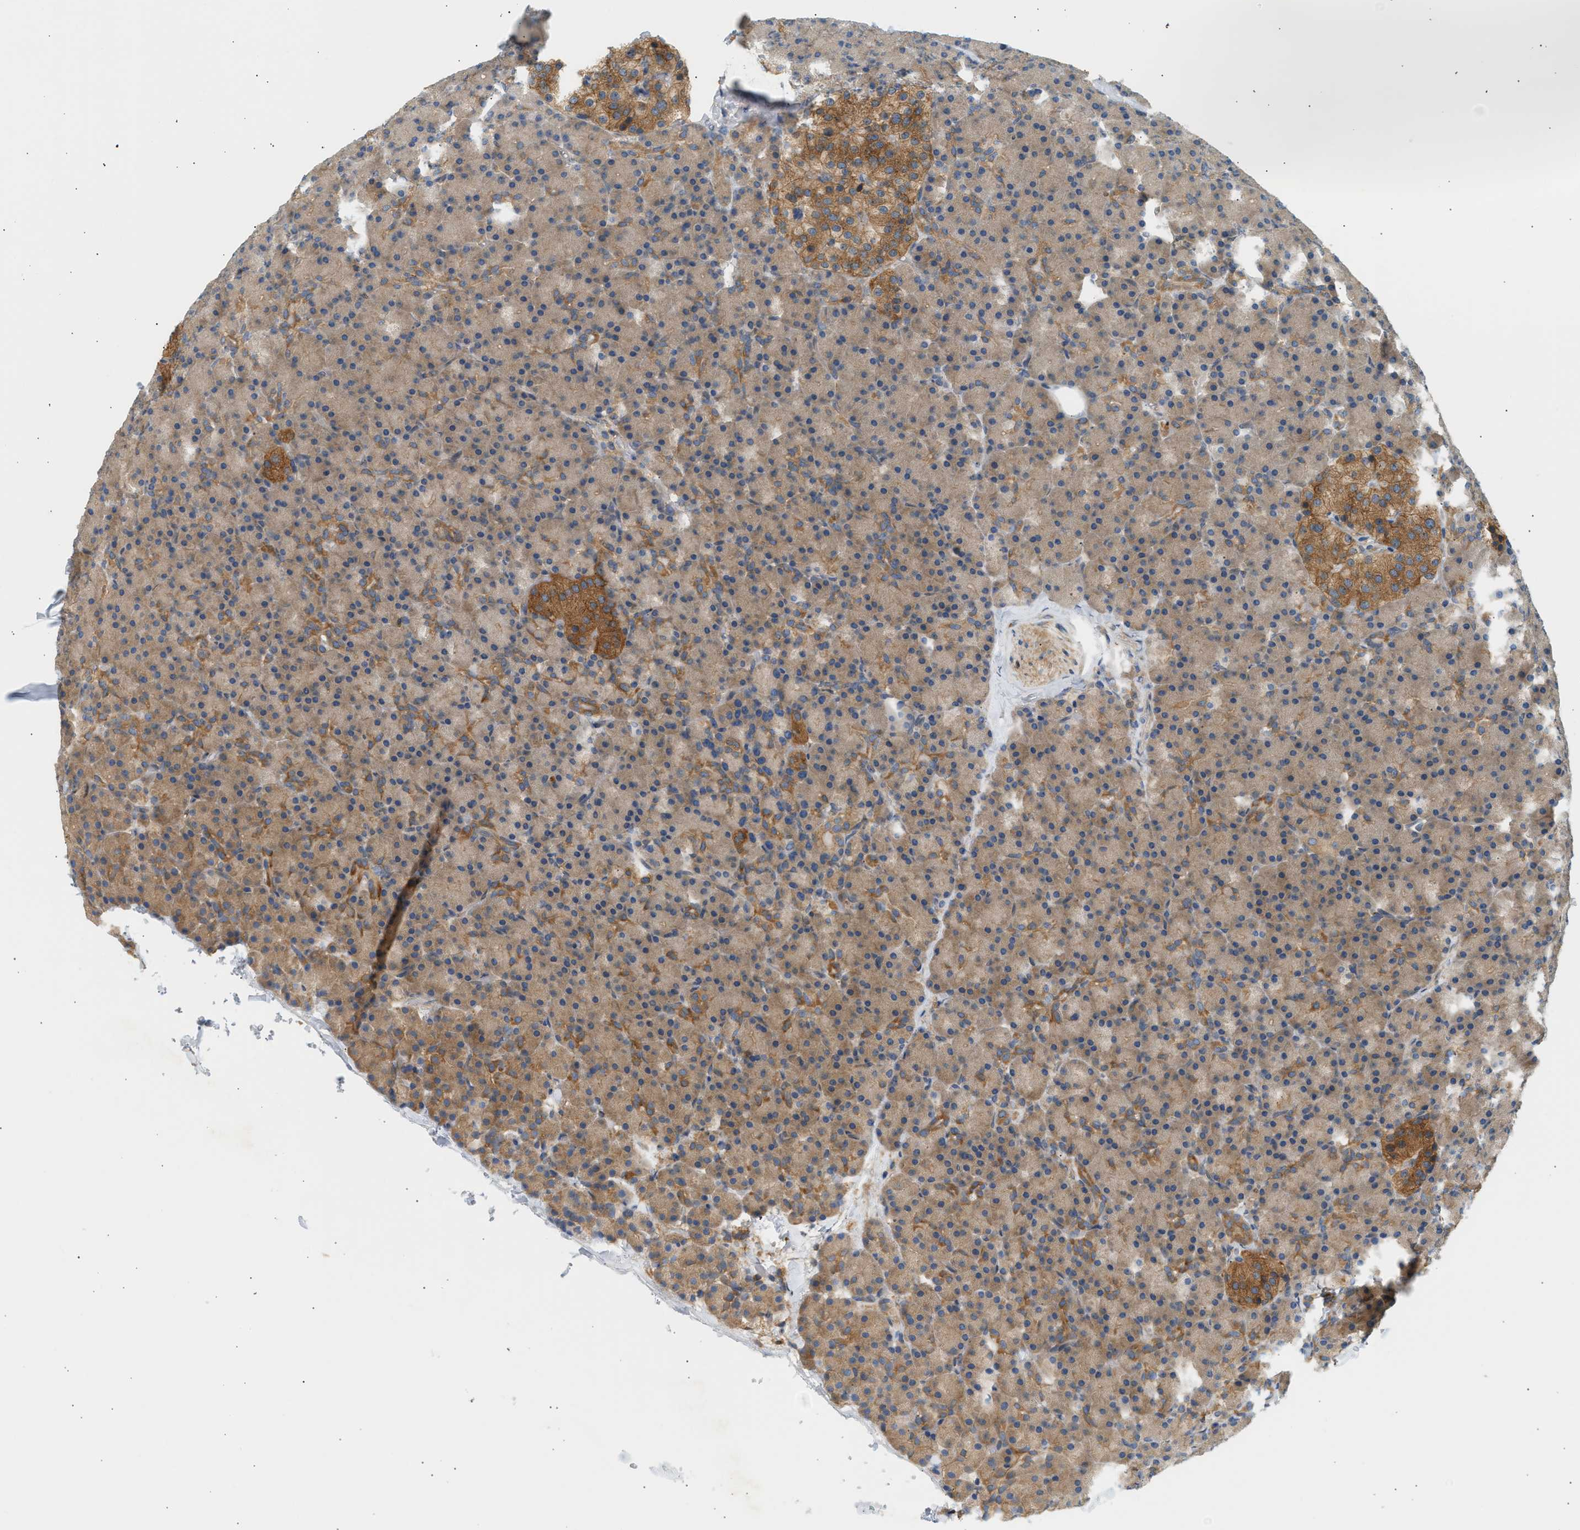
{"staining": {"intensity": "moderate", "quantity": ">75%", "location": "cytoplasmic/membranous"}, "tissue": "pancreas", "cell_type": "Exocrine glandular cells", "image_type": "normal", "snomed": [{"axis": "morphology", "description": "Normal tissue, NOS"}, {"axis": "topography", "description": "Pancreas"}], "caption": "A high-resolution micrograph shows immunohistochemistry (IHC) staining of benign pancreas, which reveals moderate cytoplasmic/membranous staining in about >75% of exocrine glandular cells. (DAB IHC, brown staining for protein, blue staining for nuclei).", "gene": "PAFAH1B1", "patient": {"sex": "female", "age": 43}}